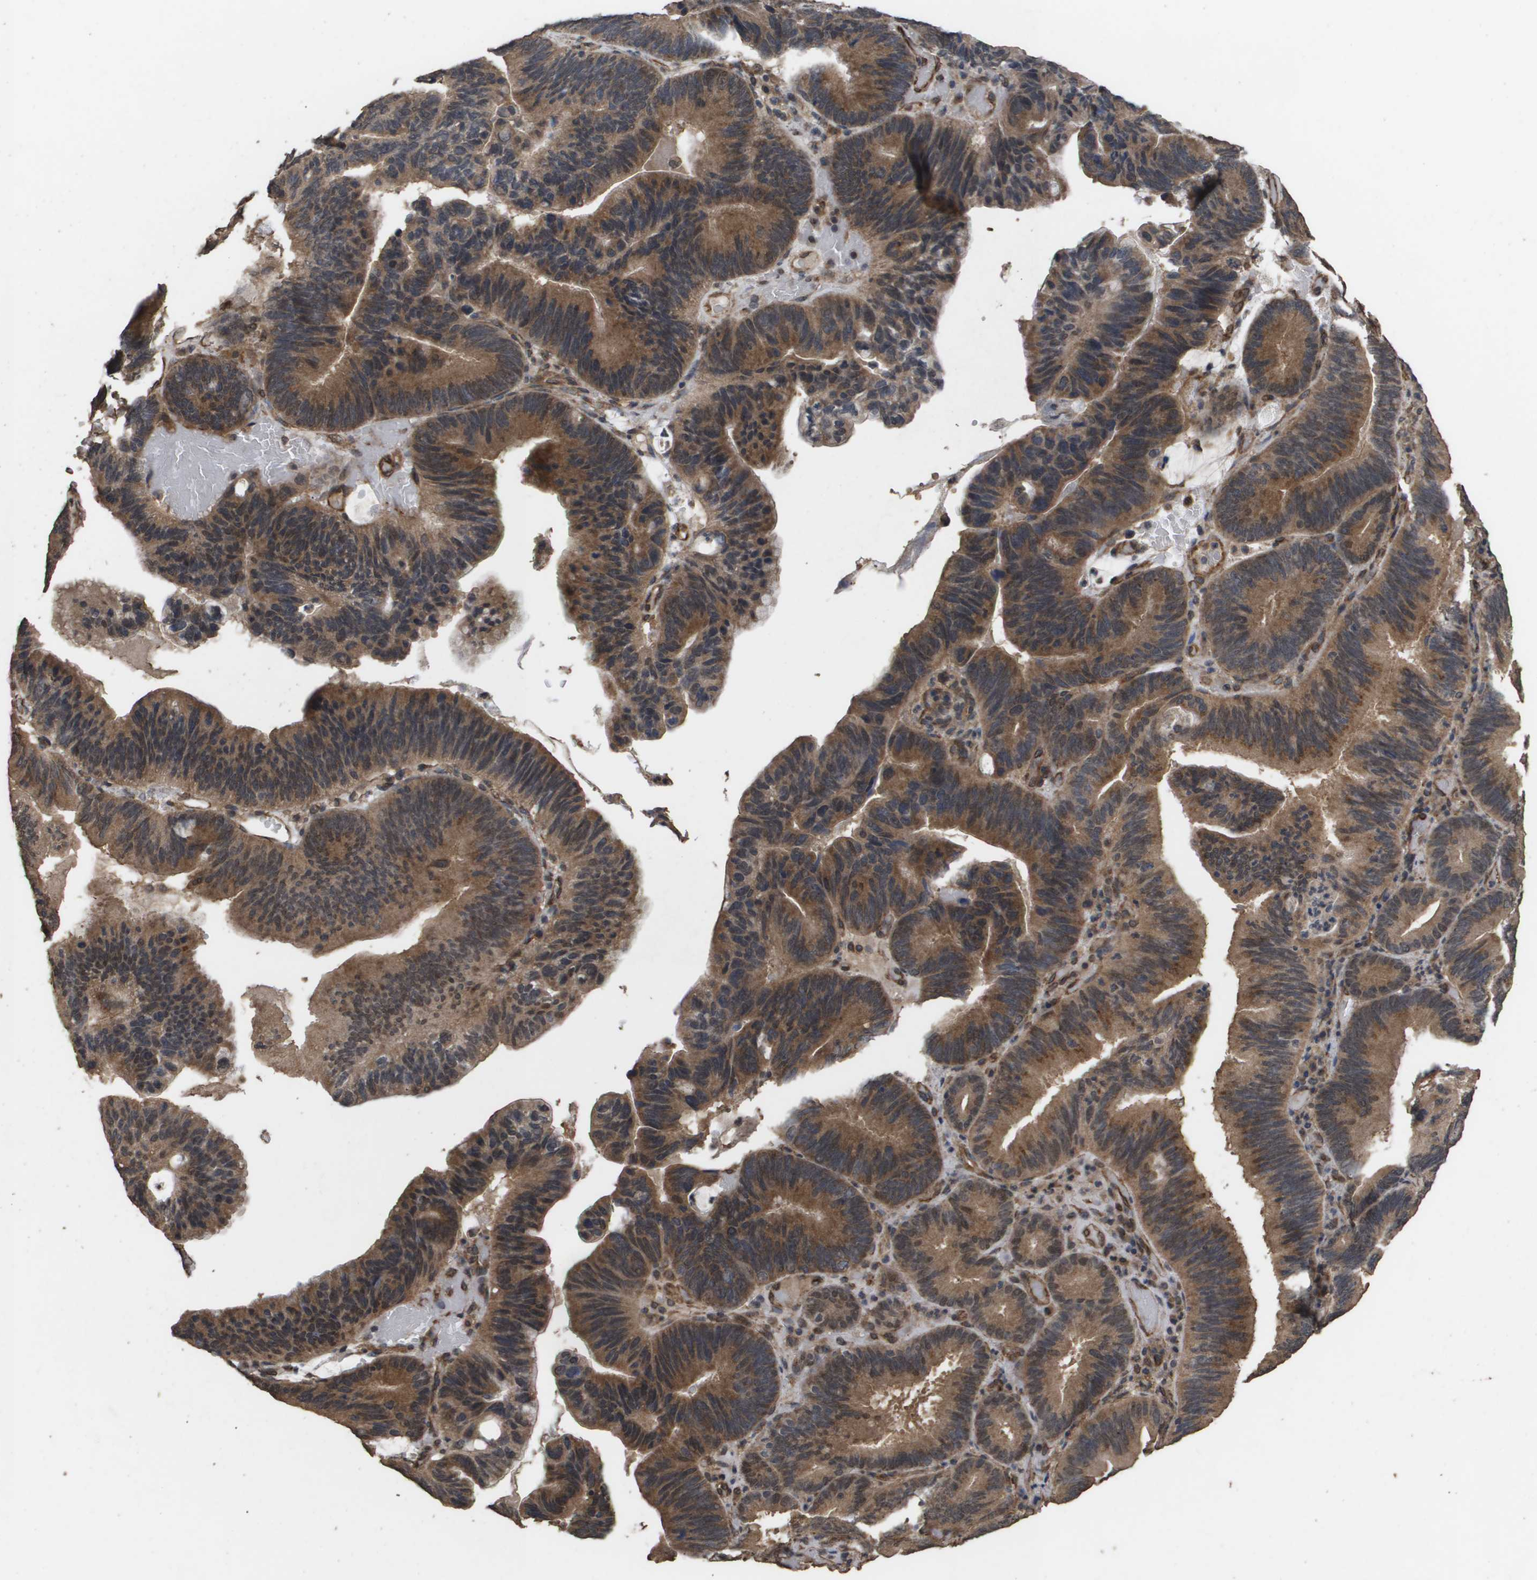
{"staining": {"intensity": "strong", "quantity": ">75%", "location": "cytoplasmic/membranous"}, "tissue": "pancreatic cancer", "cell_type": "Tumor cells", "image_type": "cancer", "snomed": [{"axis": "morphology", "description": "Adenocarcinoma, NOS"}, {"axis": "topography", "description": "Pancreas"}], "caption": "Protein expression analysis of pancreatic cancer (adenocarcinoma) demonstrates strong cytoplasmic/membranous staining in approximately >75% of tumor cells.", "gene": "CUL5", "patient": {"sex": "male", "age": 82}}